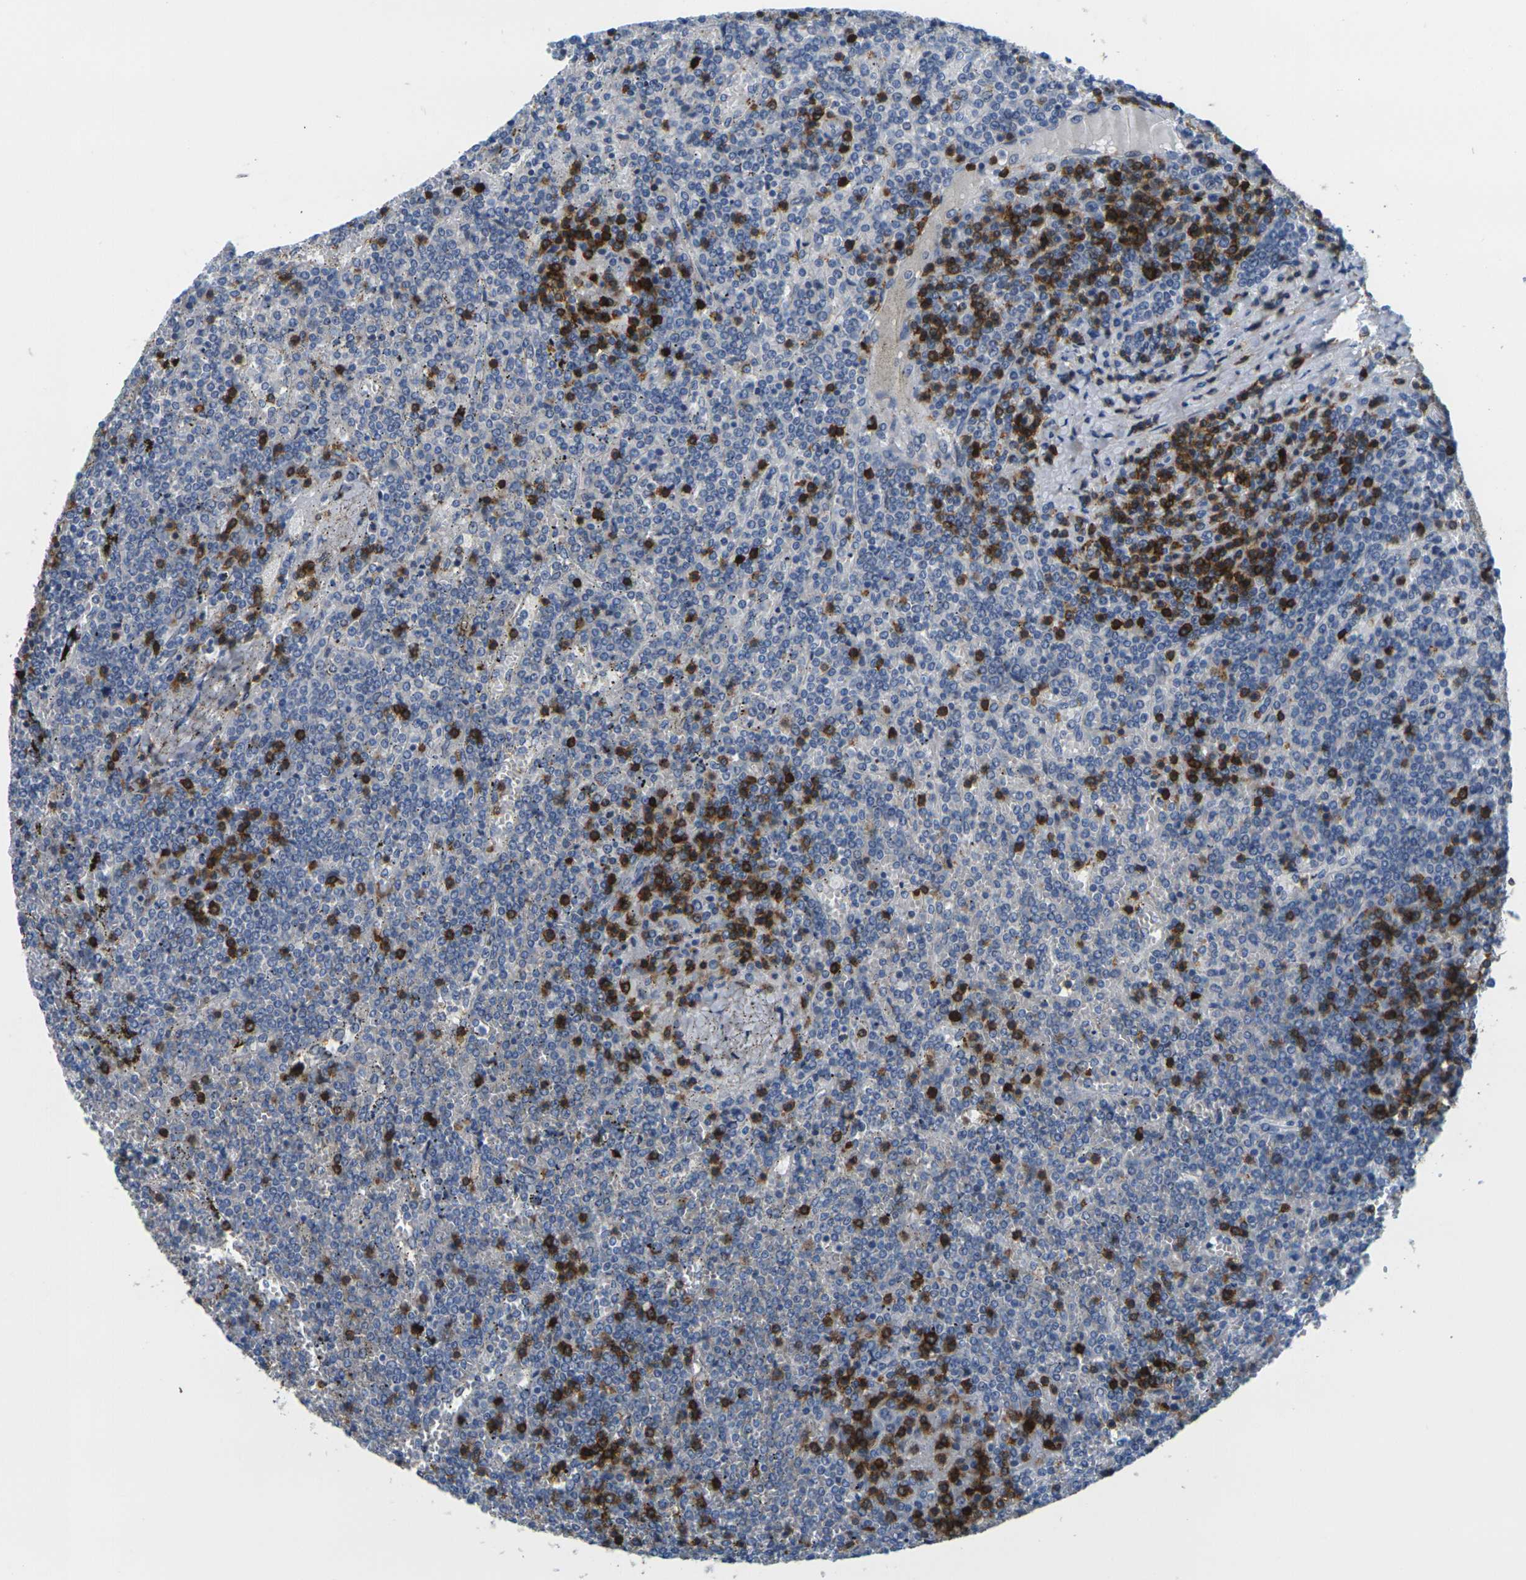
{"staining": {"intensity": "strong", "quantity": "<25%", "location": "cytoplasmic/membranous"}, "tissue": "lymphoma", "cell_type": "Tumor cells", "image_type": "cancer", "snomed": [{"axis": "morphology", "description": "Malignant lymphoma, non-Hodgkin's type, Low grade"}, {"axis": "topography", "description": "Spleen"}], "caption": "Immunohistochemistry (IHC) (DAB) staining of lymphoma exhibits strong cytoplasmic/membranous protein staining in approximately <25% of tumor cells.", "gene": "CD3D", "patient": {"sex": "female", "age": 19}}